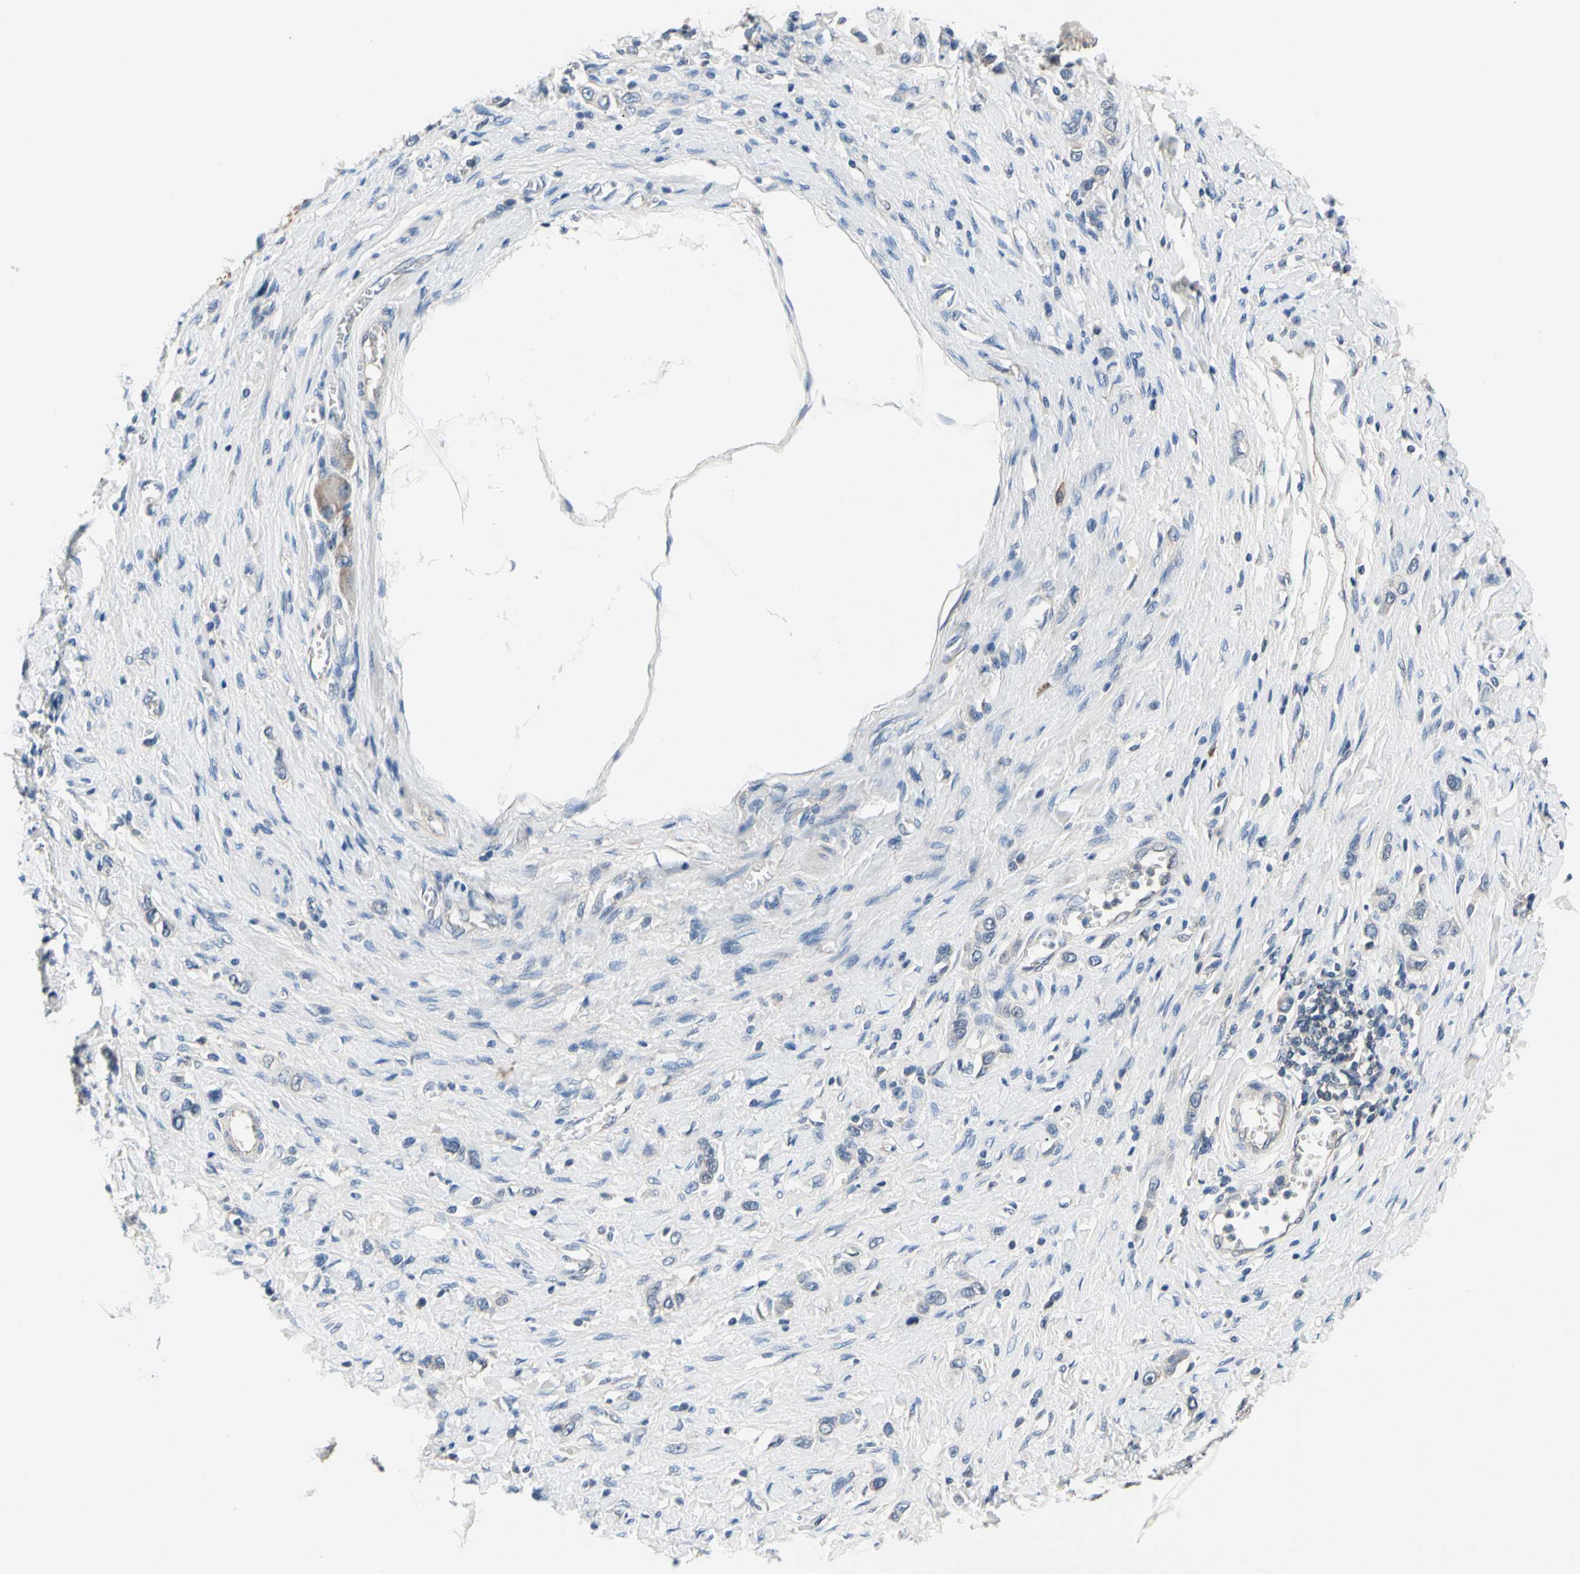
{"staining": {"intensity": "negative", "quantity": "none", "location": "none"}, "tissue": "stomach cancer", "cell_type": "Tumor cells", "image_type": "cancer", "snomed": [{"axis": "morphology", "description": "Normal tissue, NOS"}, {"axis": "morphology", "description": "Adenocarcinoma, NOS"}, {"axis": "topography", "description": "Stomach, upper"}, {"axis": "topography", "description": "Stomach"}], "caption": "A high-resolution micrograph shows IHC staining of stomach cancer (adenocarcinoma), which exhibits no significant expression in tumor cells.", "gene": "SELENOK", "patient": {"sex": "female", "age": 65}}